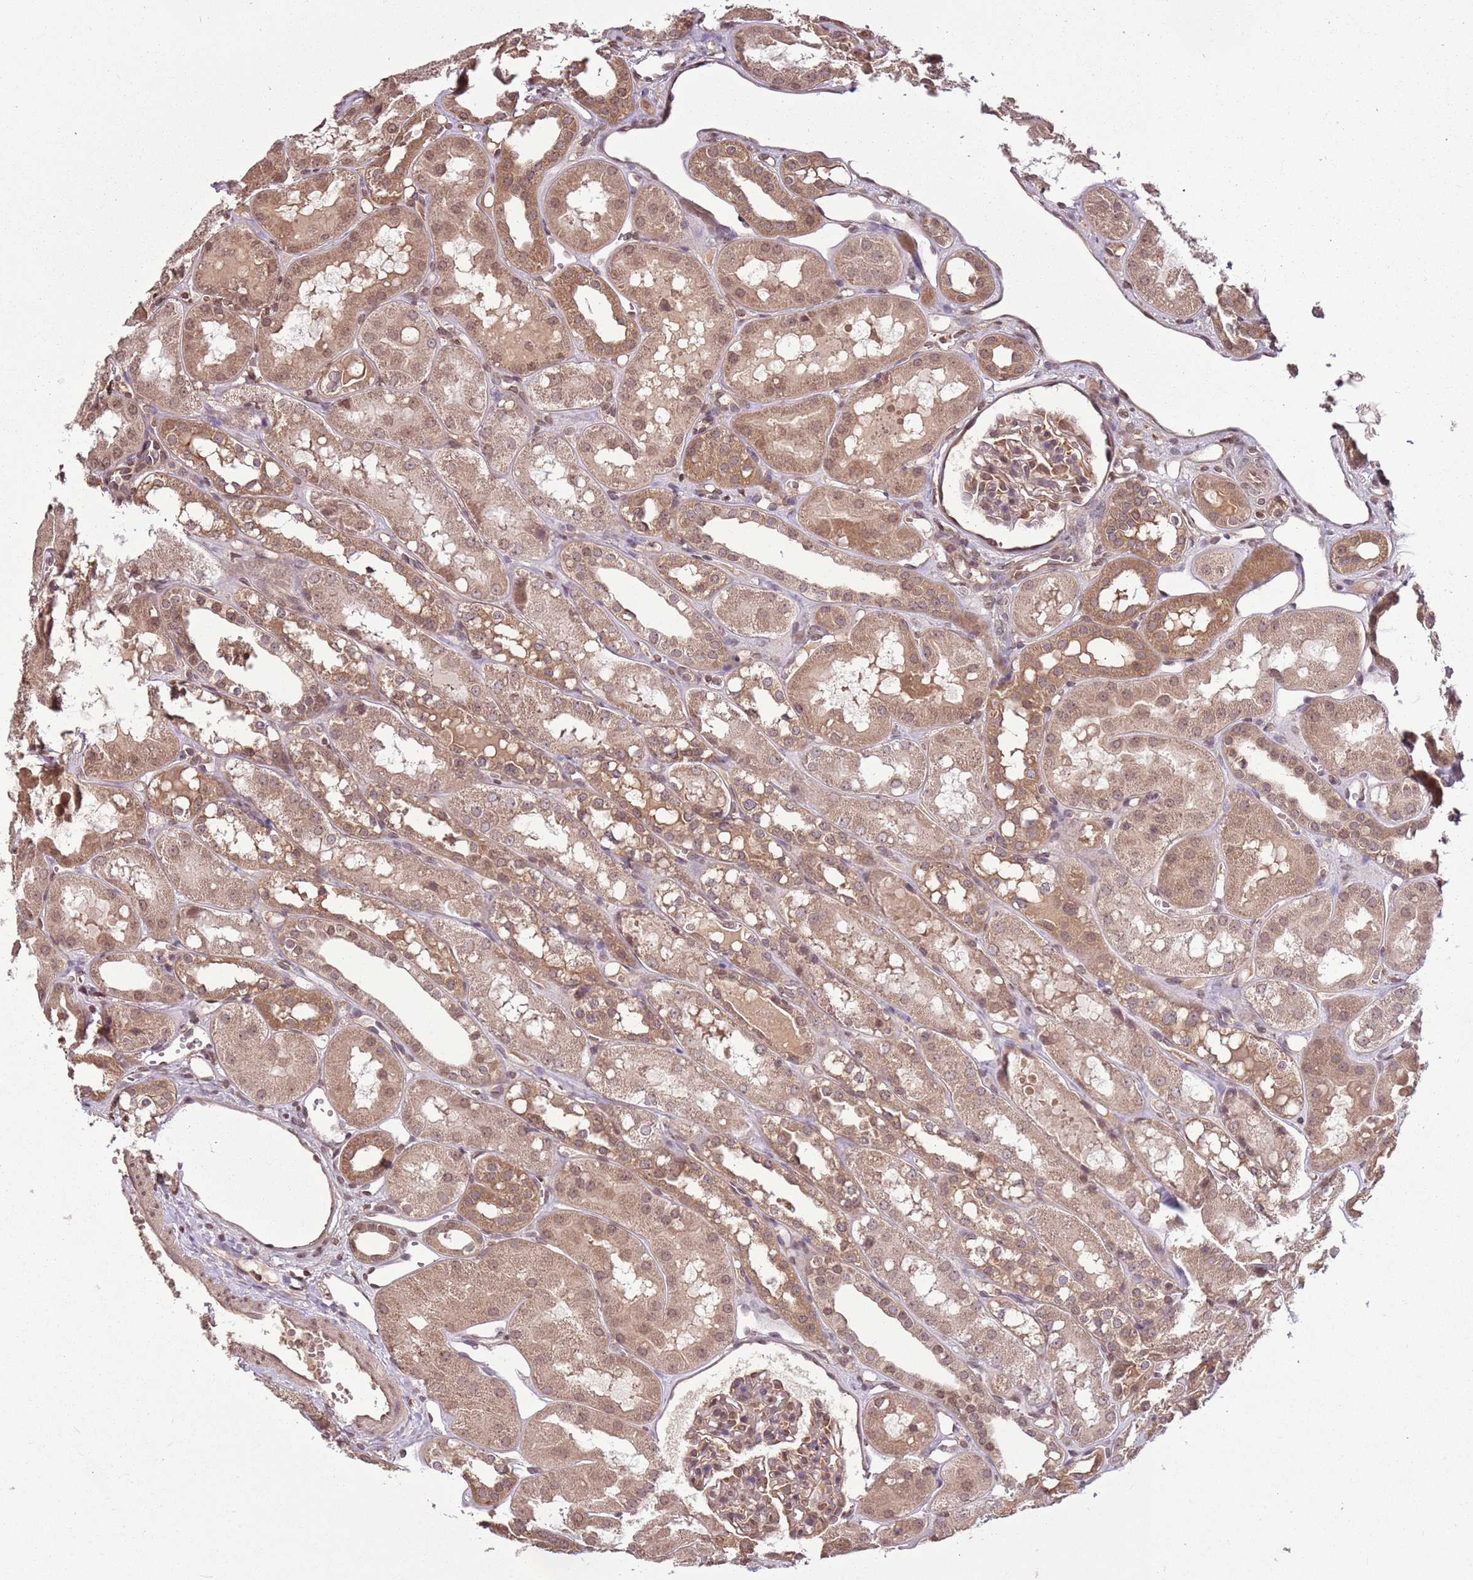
{"staining": {"intensity": "weak", "quantity": ">75%", "location": "cytoplasmic/membranous,nuclear"}, "tissue": "kidney", "cell_type": "Cells in glomeruli", "image_type": "normal", "snomed": [{"axis": "morphology", "description": "Normal tissue, NOS"}, {"axis": "topography", "description": "Kidney"}], "caption": "Brown immunohistochemical staining in normal kidney shows weak cytoplasmic/membranous,nuclear expression in approximately >75% of cells in glomeruli.", "gene": "CAPN9", "patient": {"sex": "male", "age": 16}}